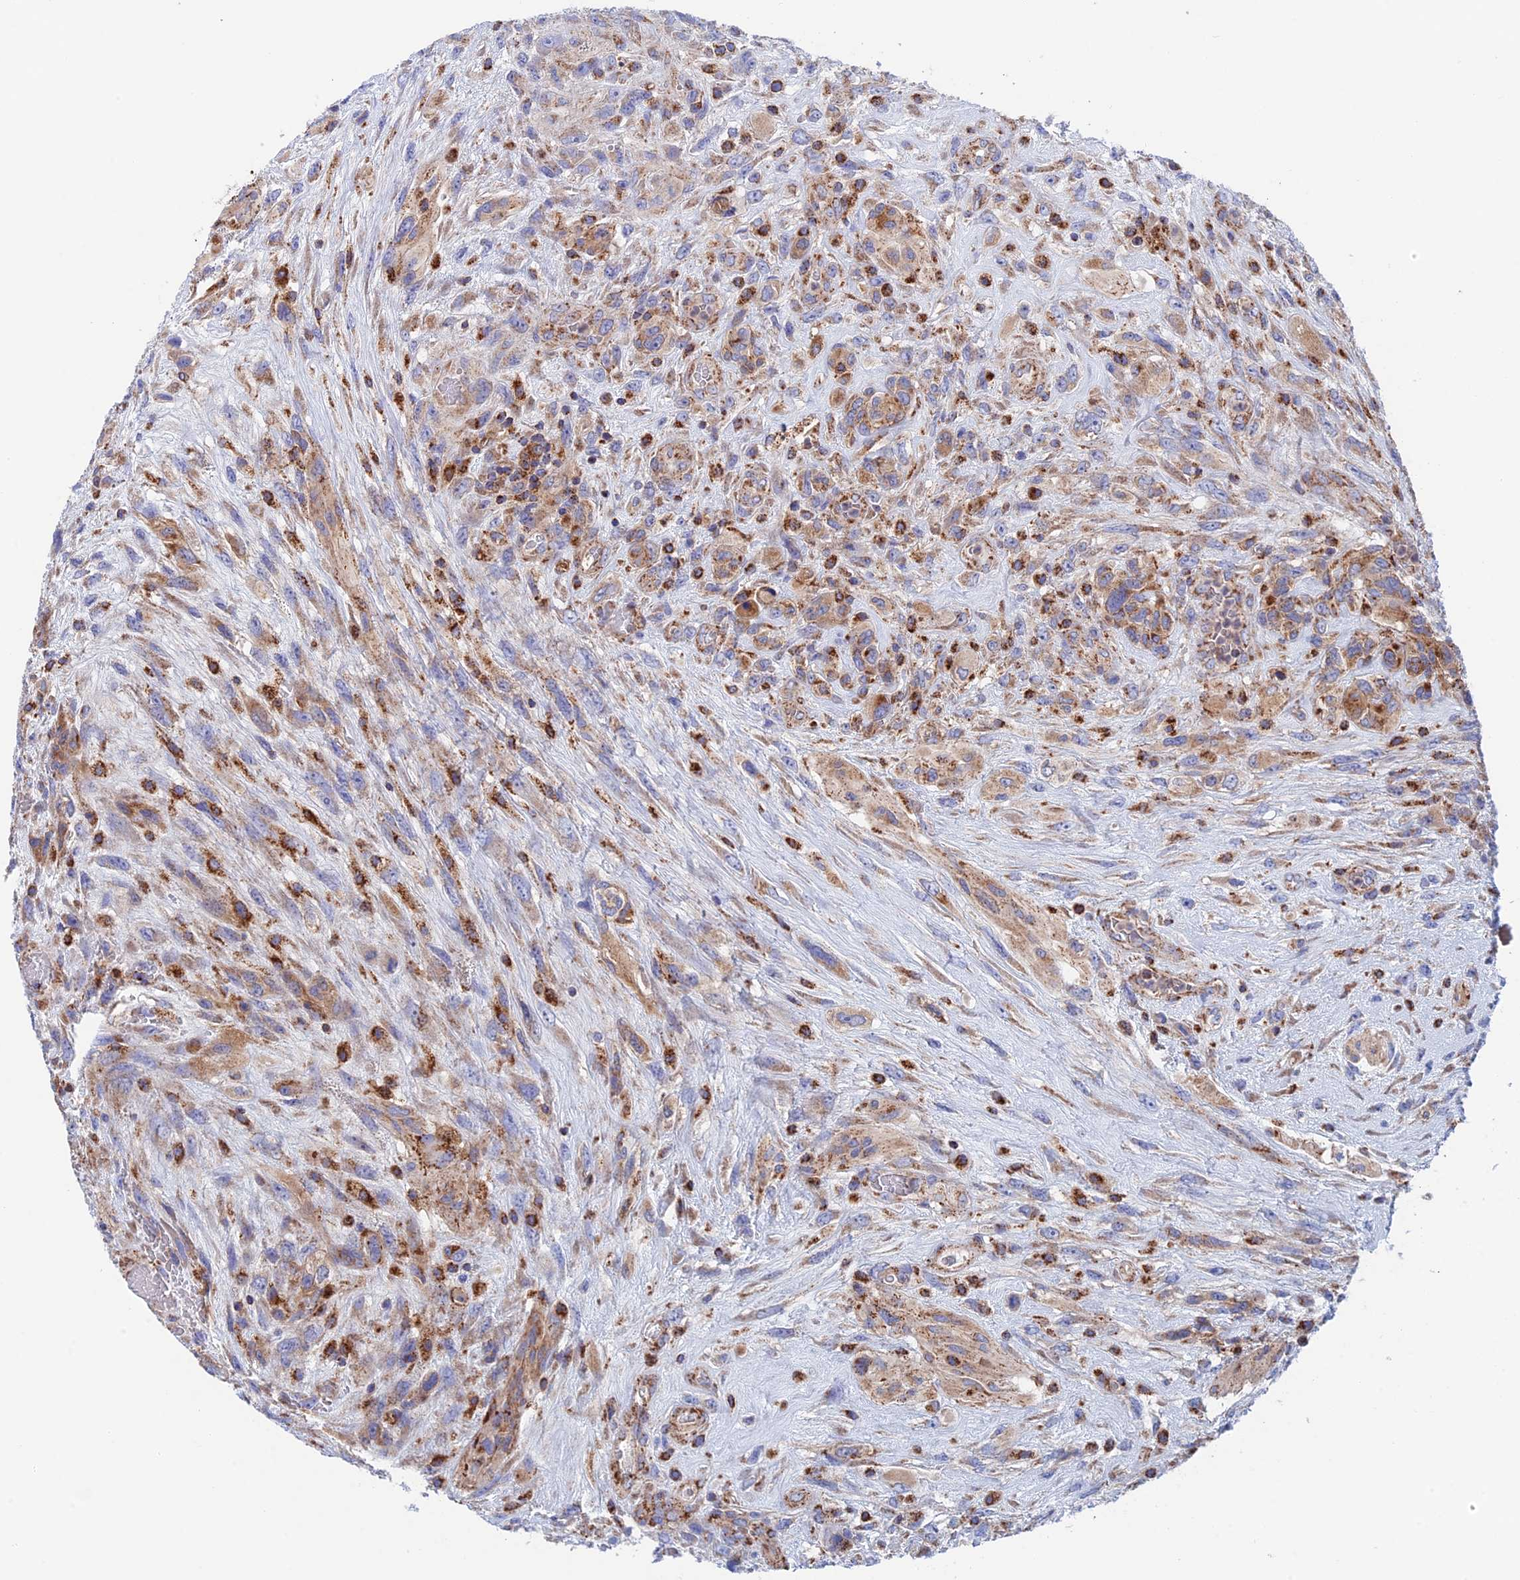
{"staining": {"intensity": "weak", "quantity": "25%-75%", "location": "cytoplasmic/membranous"}, "tissue": "glioma", "cell_type": "Tumor cells", "image_type": "cancer", "snomed": [{"axis": "morphology", "description": "Glioma, malignant, High grade"}, {"axis": "topography", "description": "Brain"}], "caption": "Tumor cells demonstrate weak cytoplasmic/membranous expression in approximately 25%-75% of cells in malignant high-grade glioma.", "gene": "WDR83", "patient": {"sex": "male", "age": 61}}